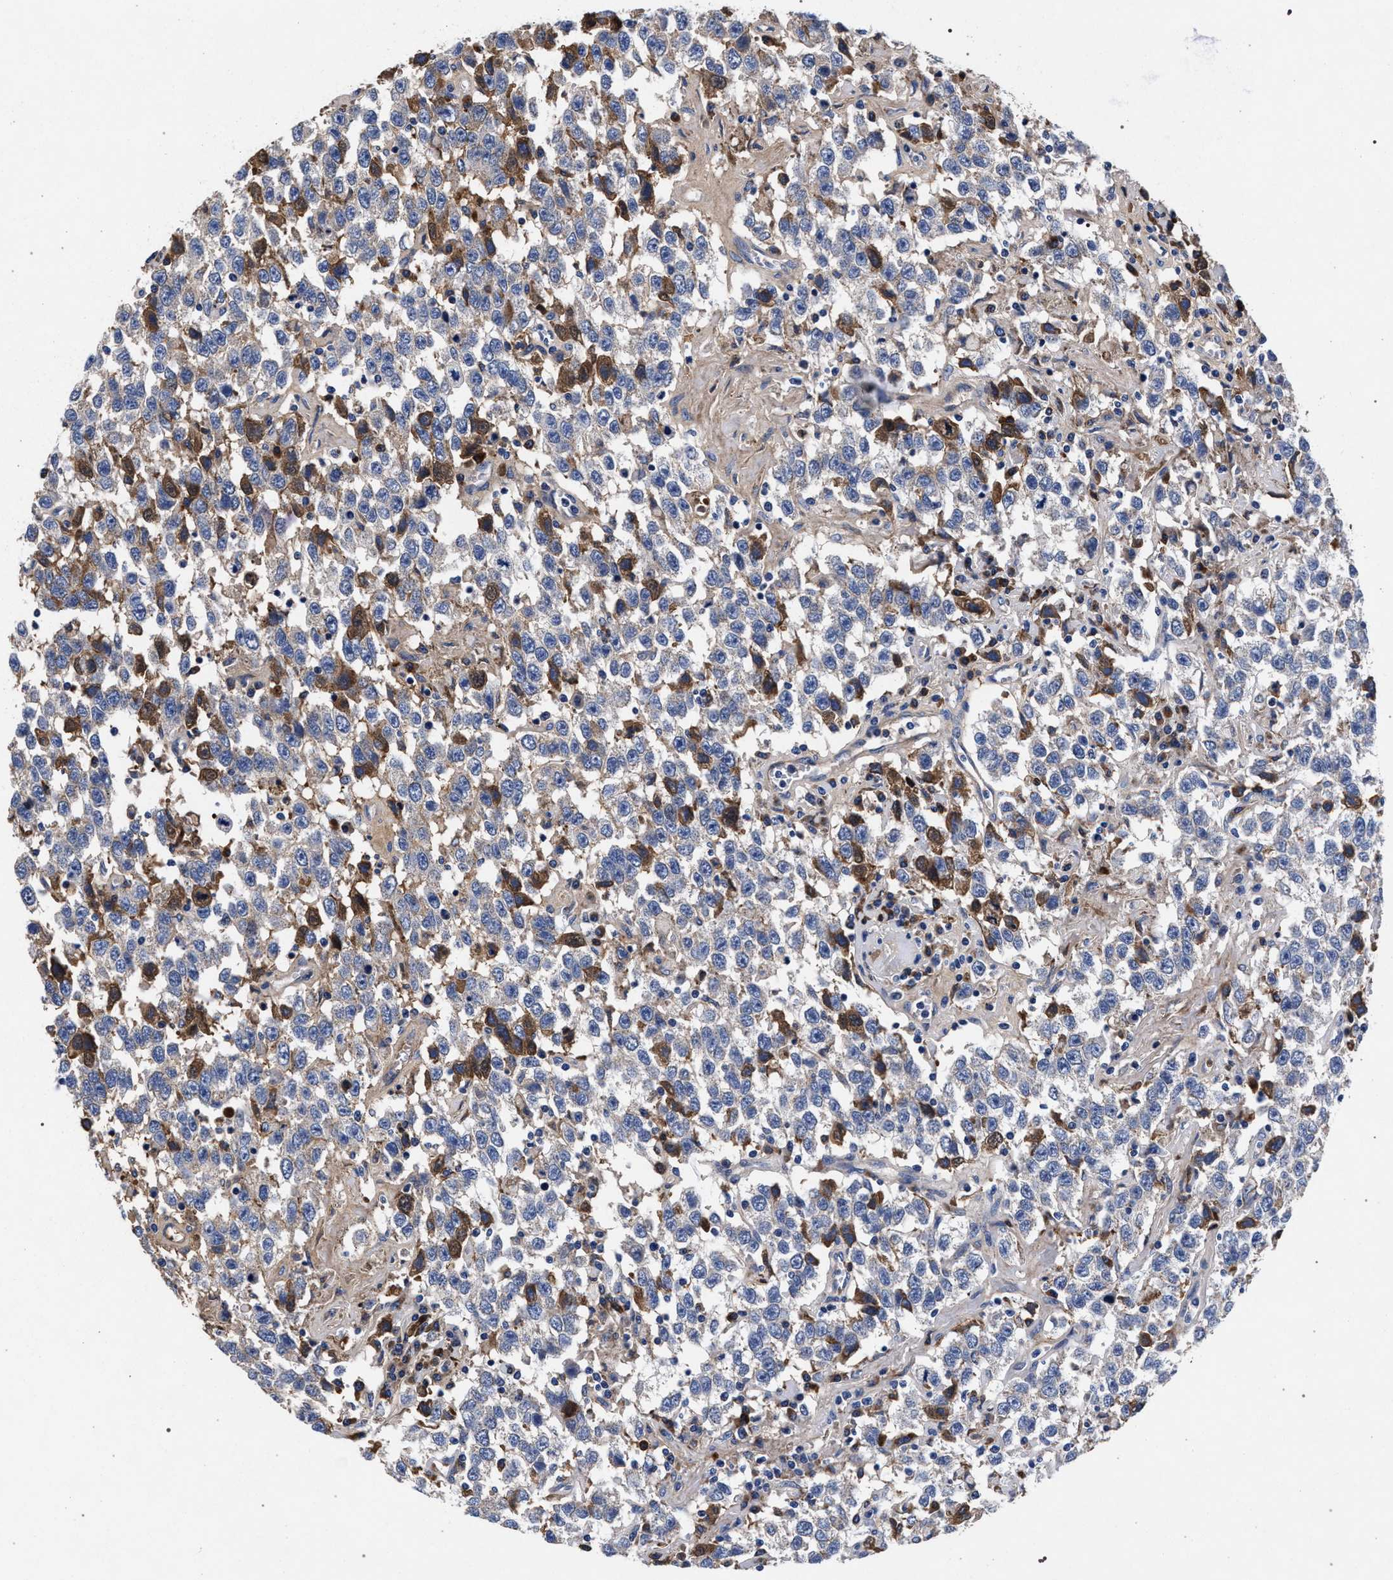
{"staining": {"intensity": "moderate", "quantity": "<25%", "location": "cytoplasmic/membranous"}, "tissue": "testis cancer", "cell_type": "Tumor cells", "image_type": "cancer", "snomed": [{"axis": "morphology", "description": "Seminoma, NOS"}, {"axis": "topography", "description": "Testis"}], "caption": "There is low levels of moderate cytoplasmic/membranous expression in tumor cells of testis cancer, as demonstrated by immunohistochemical staining (brown color).", "gene": "ACOX1", "patient": {"sex": "male", "age": 41}}